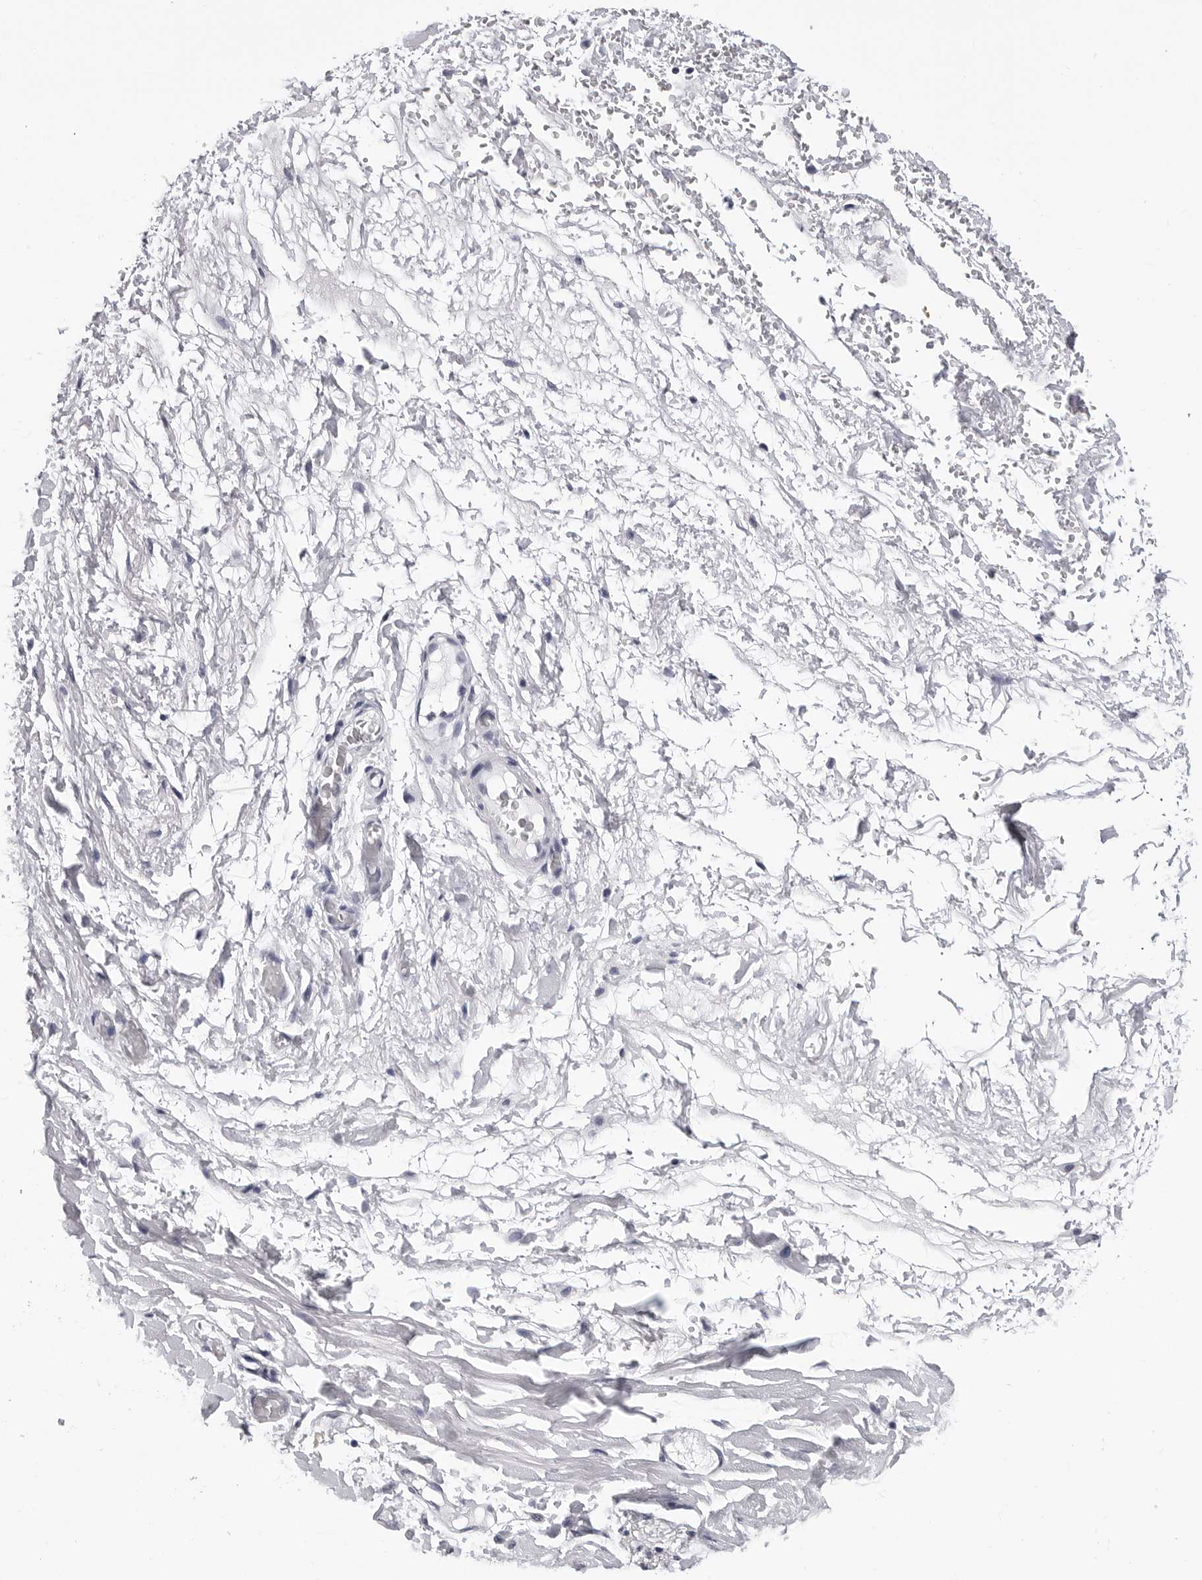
{"staining": {"intensity": "negative", "quantity": "none", "location": "none"}, "tissue": "adipose tissue", "cell_type": "Adipocytes", "image_type": "normal", "snomed": [{"axis": "morphology", "description": "Normal tissue, NOS"}, {"axis": "morphology", "description": "Adenocarcinoma, NOS"}, {"axis": "topography", "description": "Esophagus"}], "caption": "Normal adipose tissue was stained to show a protein in brown. There is no significant positivity in adipocytes.", "gene": "GNL2", "patient": {"sex": "male", "age": 62}}